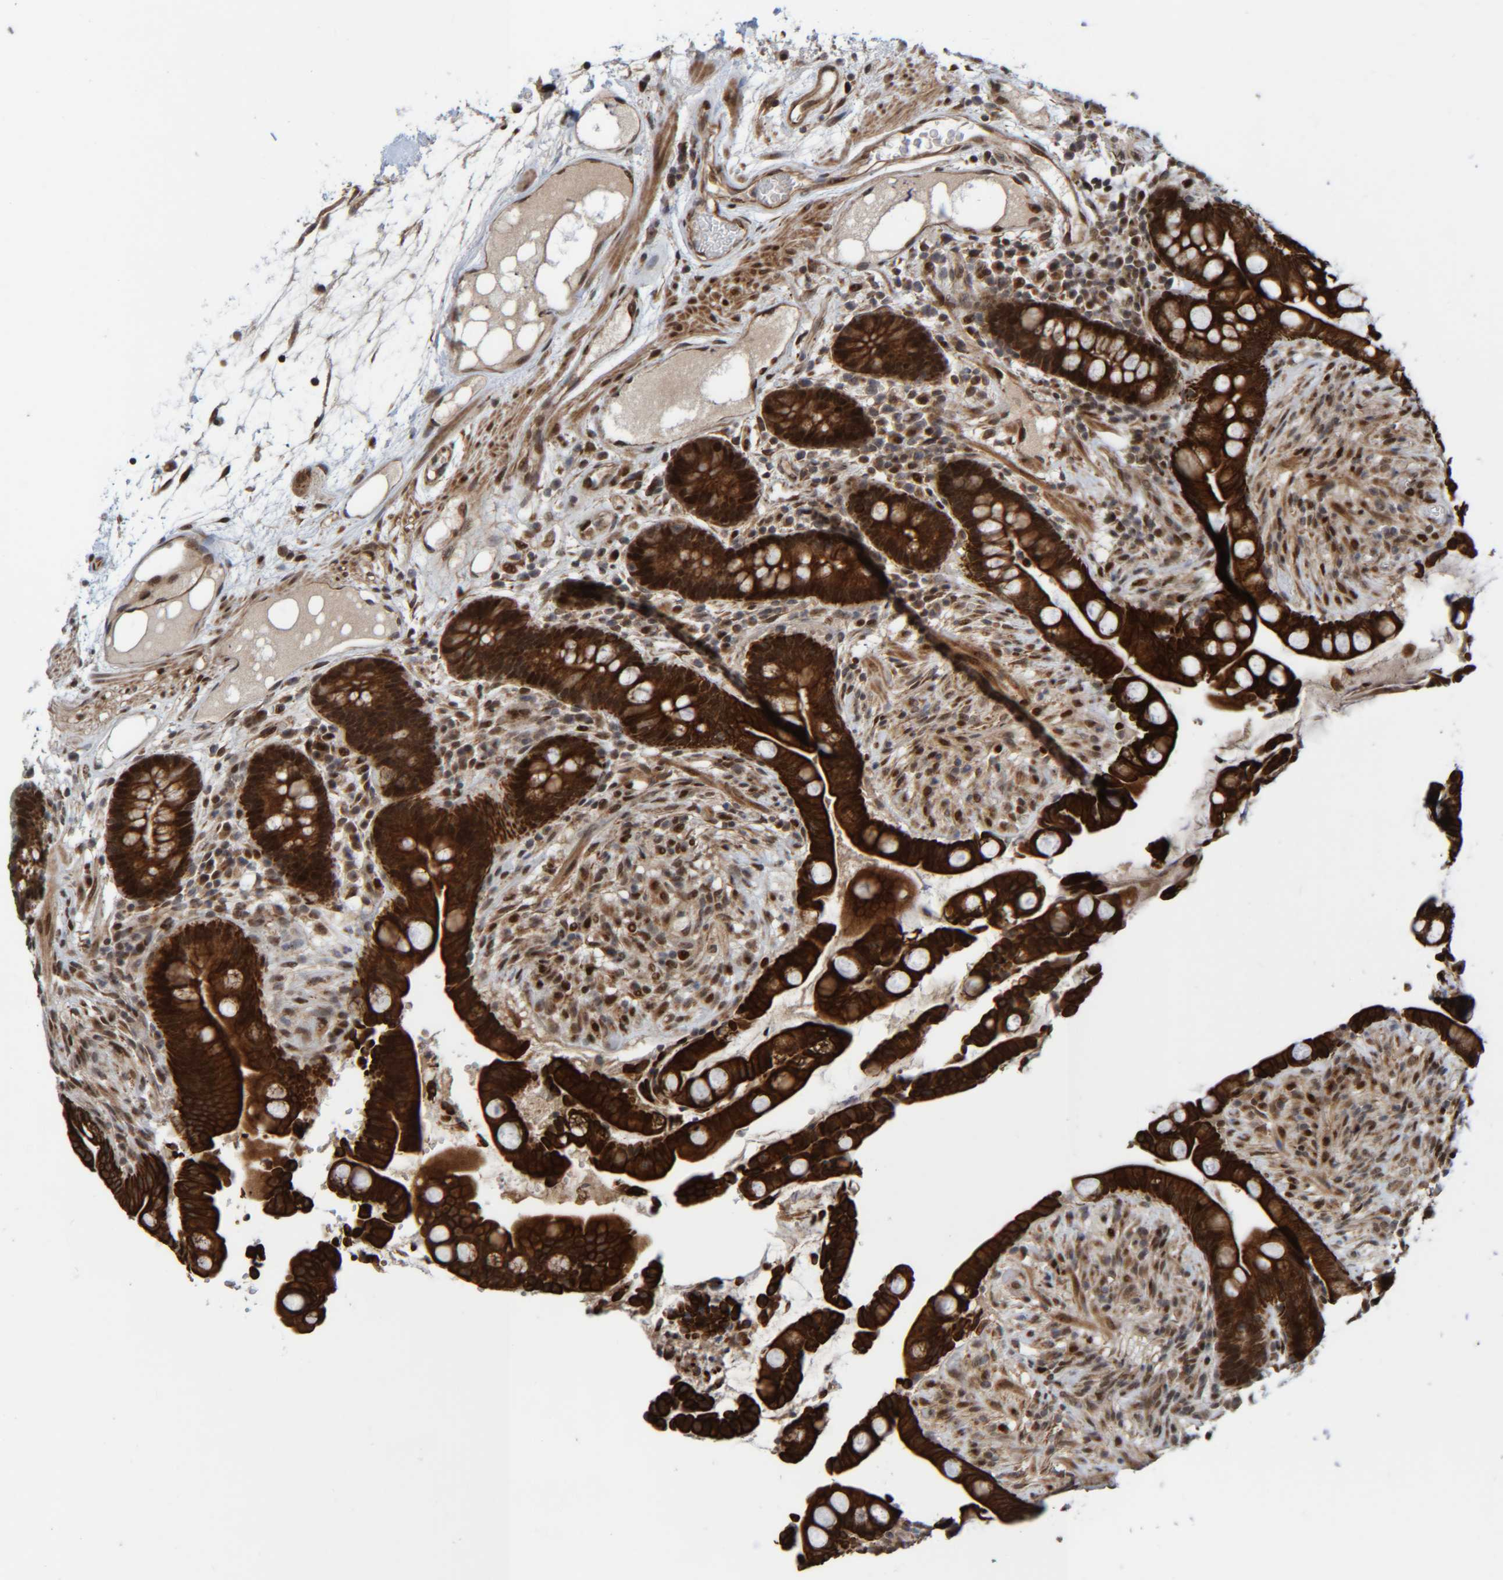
{"staining": {"intensity": "moderate", "quantity": ">75%", "location": "cytoplasmic/membranous"}, "tissue": "colon", "cell_type": "Endothelial cells", "image_type": "normal", "snomed": [{"axis": "morphology", "description": "Normal tissue, NOS"}, {"axis": "topography", "description": "Colon"}], "caption": "This is an image of IHC staining of normal colon, which shows moderate staining in the cytoplasmic/membranous of endothelial cells.", "gene": "CCDC57", "patient": {"sex": "male", "age": 73}}